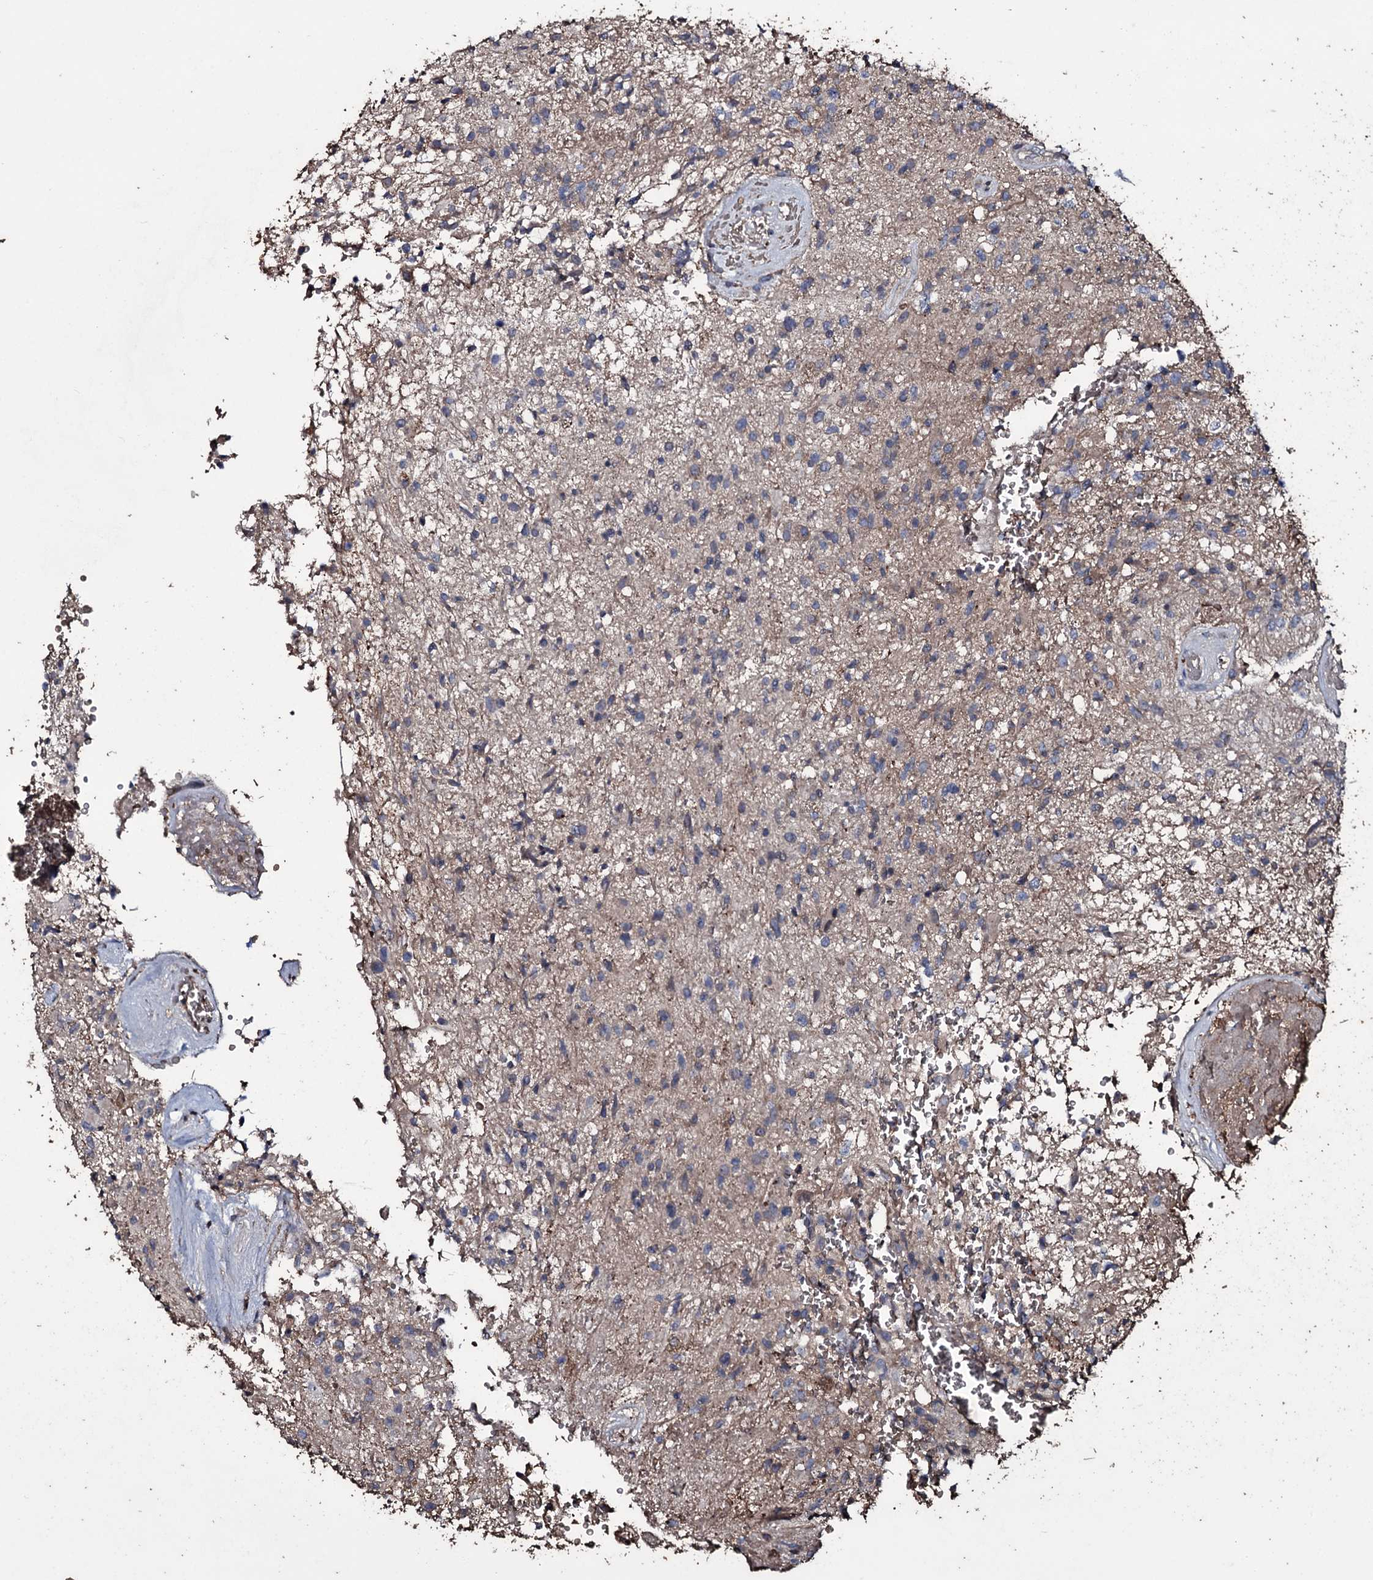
{"staining": {"intensity": "negative", "quantity": "none", "location": "none"}, "tissue": "glioma", "cell_type": "Tumor cells", "image_type": "cancer", "snomed": [{"axis": "morphology", "description": "Glioma, malignant, High grade"}, {"axis": "topography", "description": "Brain"}], "caption": "The photomicrograph displays no significant expression in tumor cells of glioma. (Brightfield microscopy of DAB (3,3'-diaminobenzidine) immunohistochemistry (IHC) at high magnification).", "gene": "ZSWIM8", "patient": {"sex": "male", "age": 56}}